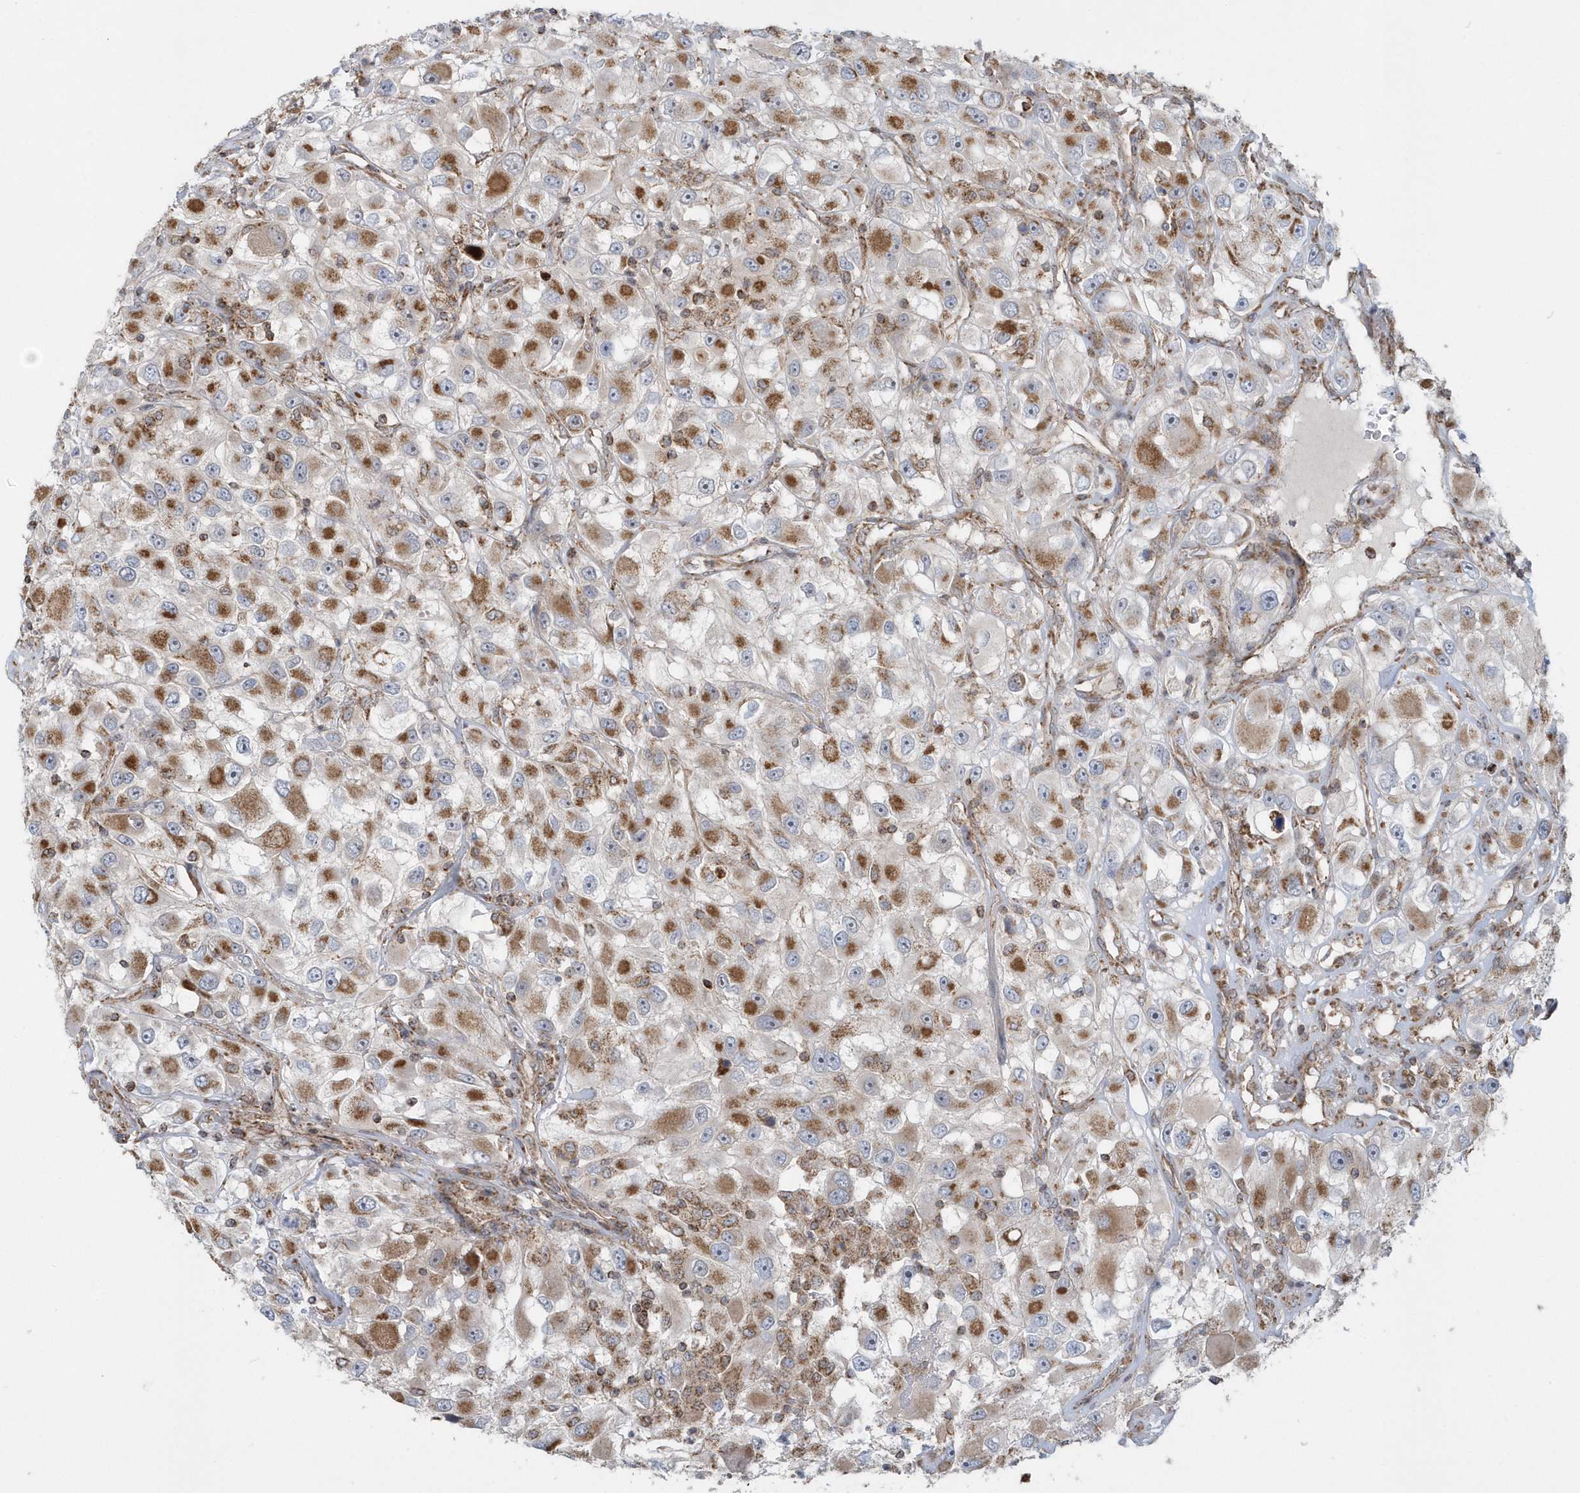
{"staining": {"intensity": "moderate", "quantity": ">75%", "location": "cytoplasmic/membranous"}, "tissue": "renal cancer", "cell_type": "Tumor cells", "image_type": "cancer", "snomed": [{"axis": "morphology", "description": "Adenocarcinoma, NOS"}, {"axis": "topography", "description": "Kidney"}], "caption": "Human adenocarcinoma (renal) stained with a brown dye reveals moderate cytoplasmic/membranous positive expression in about >75% of tumor cells.", "gene": "PPP1R7", "patient": {"sex": "female", "age": 52}}